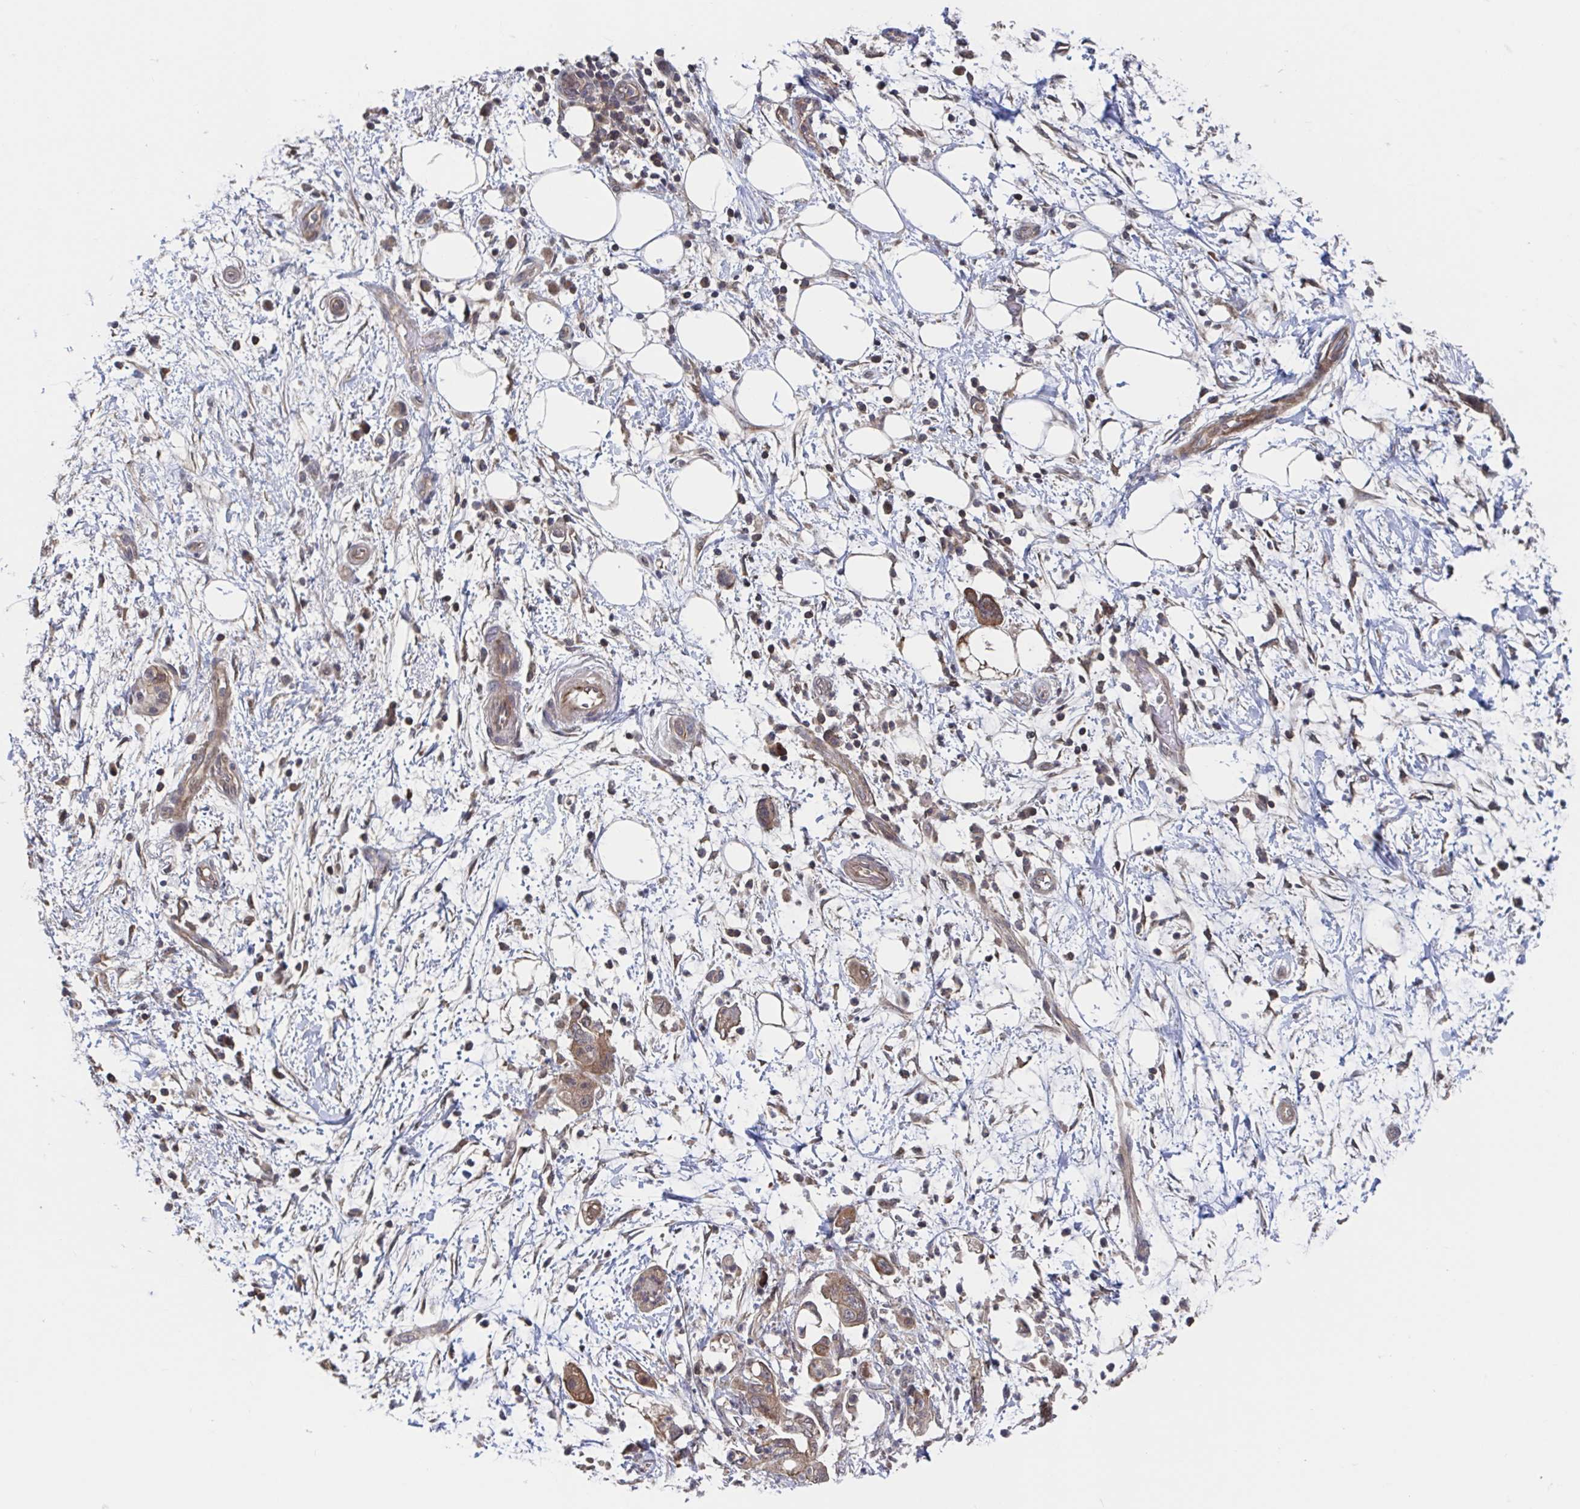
{"staining": {"intensity": "moderate", "quantity": ">75%", "location": "cytoplasmic/membranous"}, "tissue": "pancreatic cancer", "cell_type": "Tumor cells", "image_type": "cancer", "snomed": [{"axis": "morphology", "description": "Adenocarcinoma, NOS"}, {"axis": "topography", "description": "Pancreas"}], "caption": "A brown stain highlights moderate cytoplasmic/membranous staining of a protein in human pancreatic cancer tumor cells.", "gene": "DHRS12", "patient": {"sex": "female", "age": 73}}